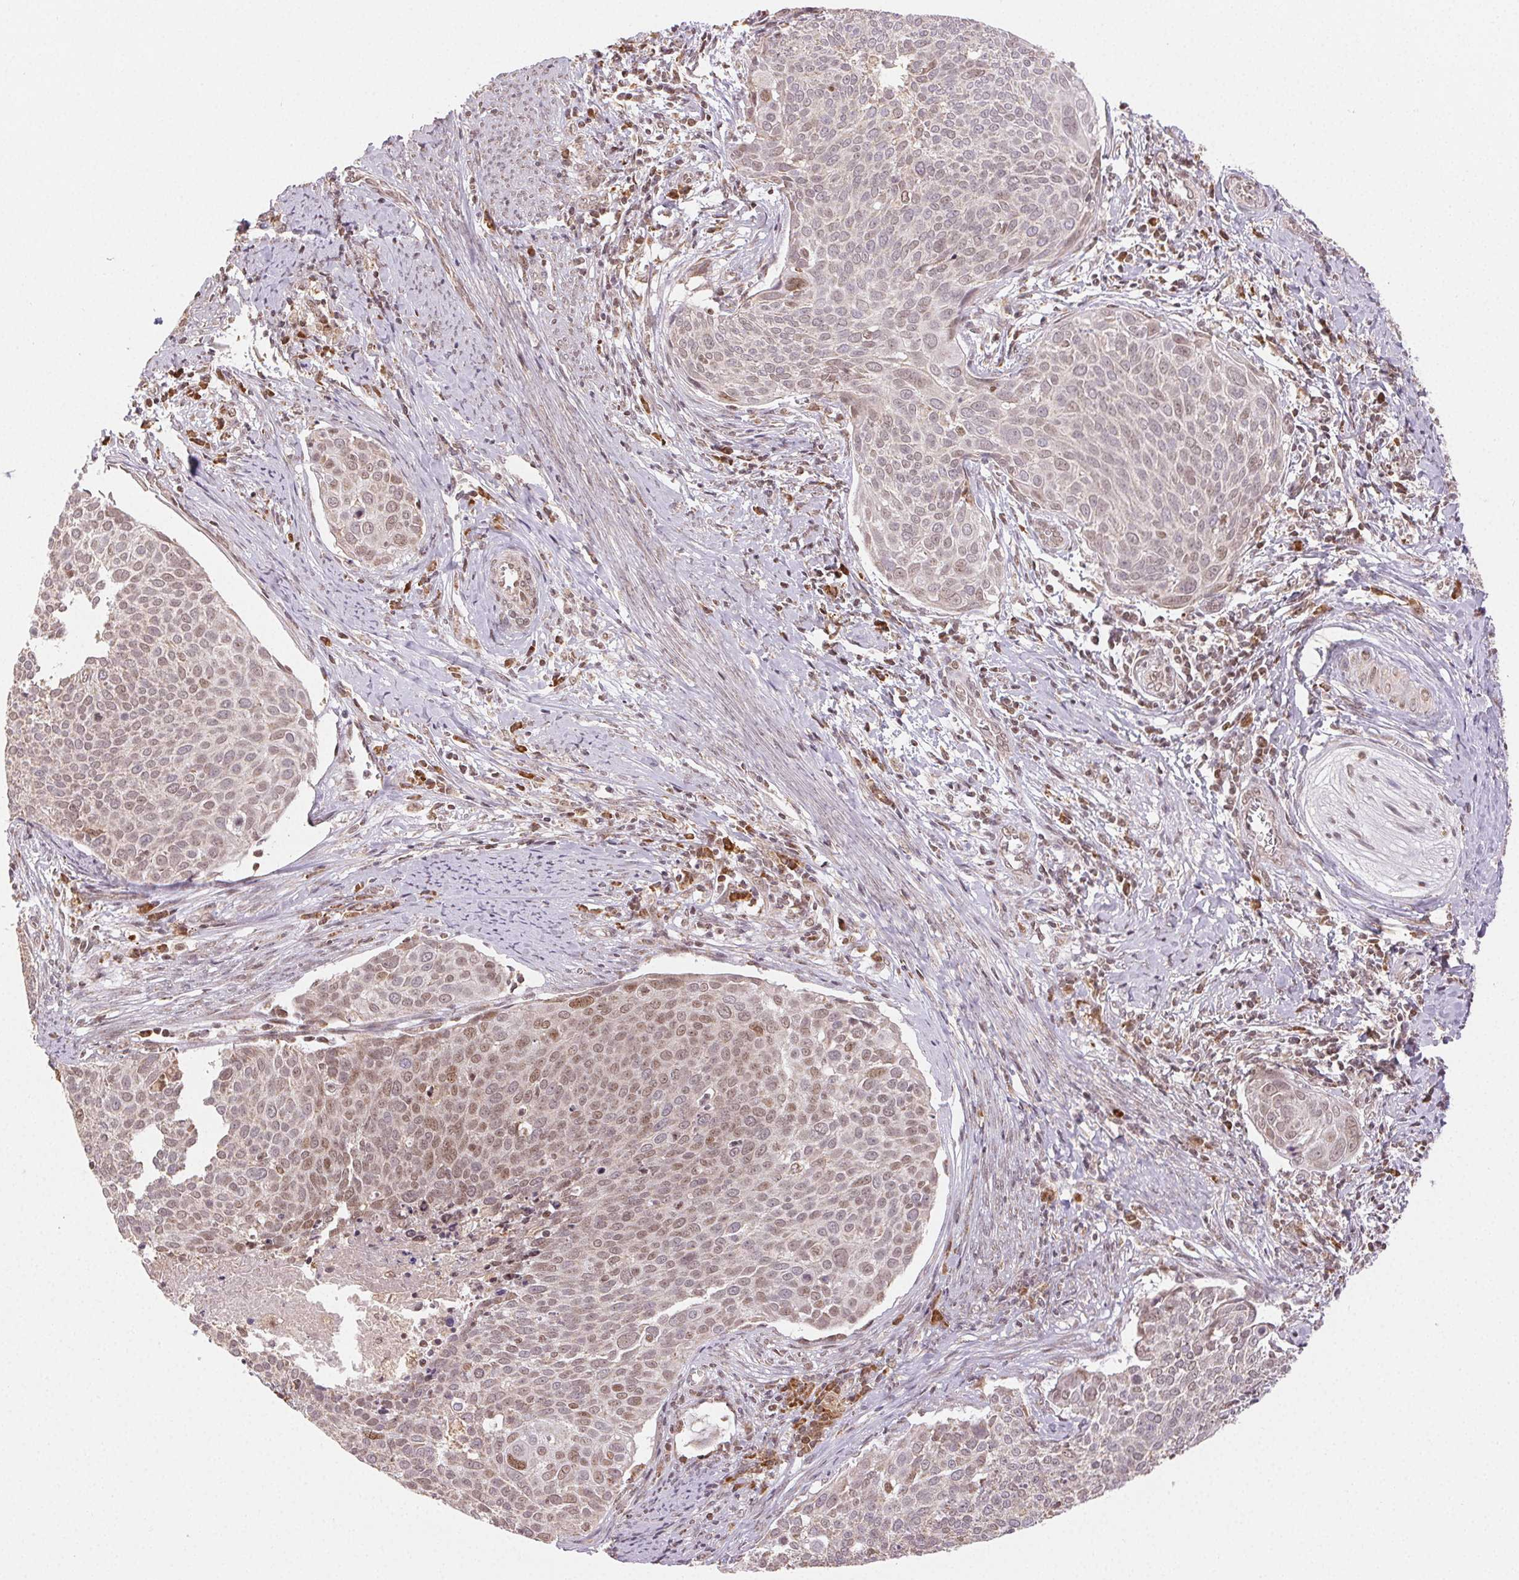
{"staining": {"intensity": "weak", "quantity": "25%-75%", "location": "nuclear"}, "tissue": "cervical cancer", "cell_type": "Tumor cells", "image_type": "cancer", "snomed": [{"axis": "morphology", "description": "Squamous cell carcinoma, NOS"}, {"axis": "topography", "description": "Cervix"}], "caption": "DAB (3,3'-diaminobenzidine) immunohistochemical staining of human cervical squamous cell carcinoma exhibits weak nuclear protein staining in approximately 25%-75% of tumor cells.", "gene": "PIWIL4", "patient": {"sex": "female", "age": 39}}